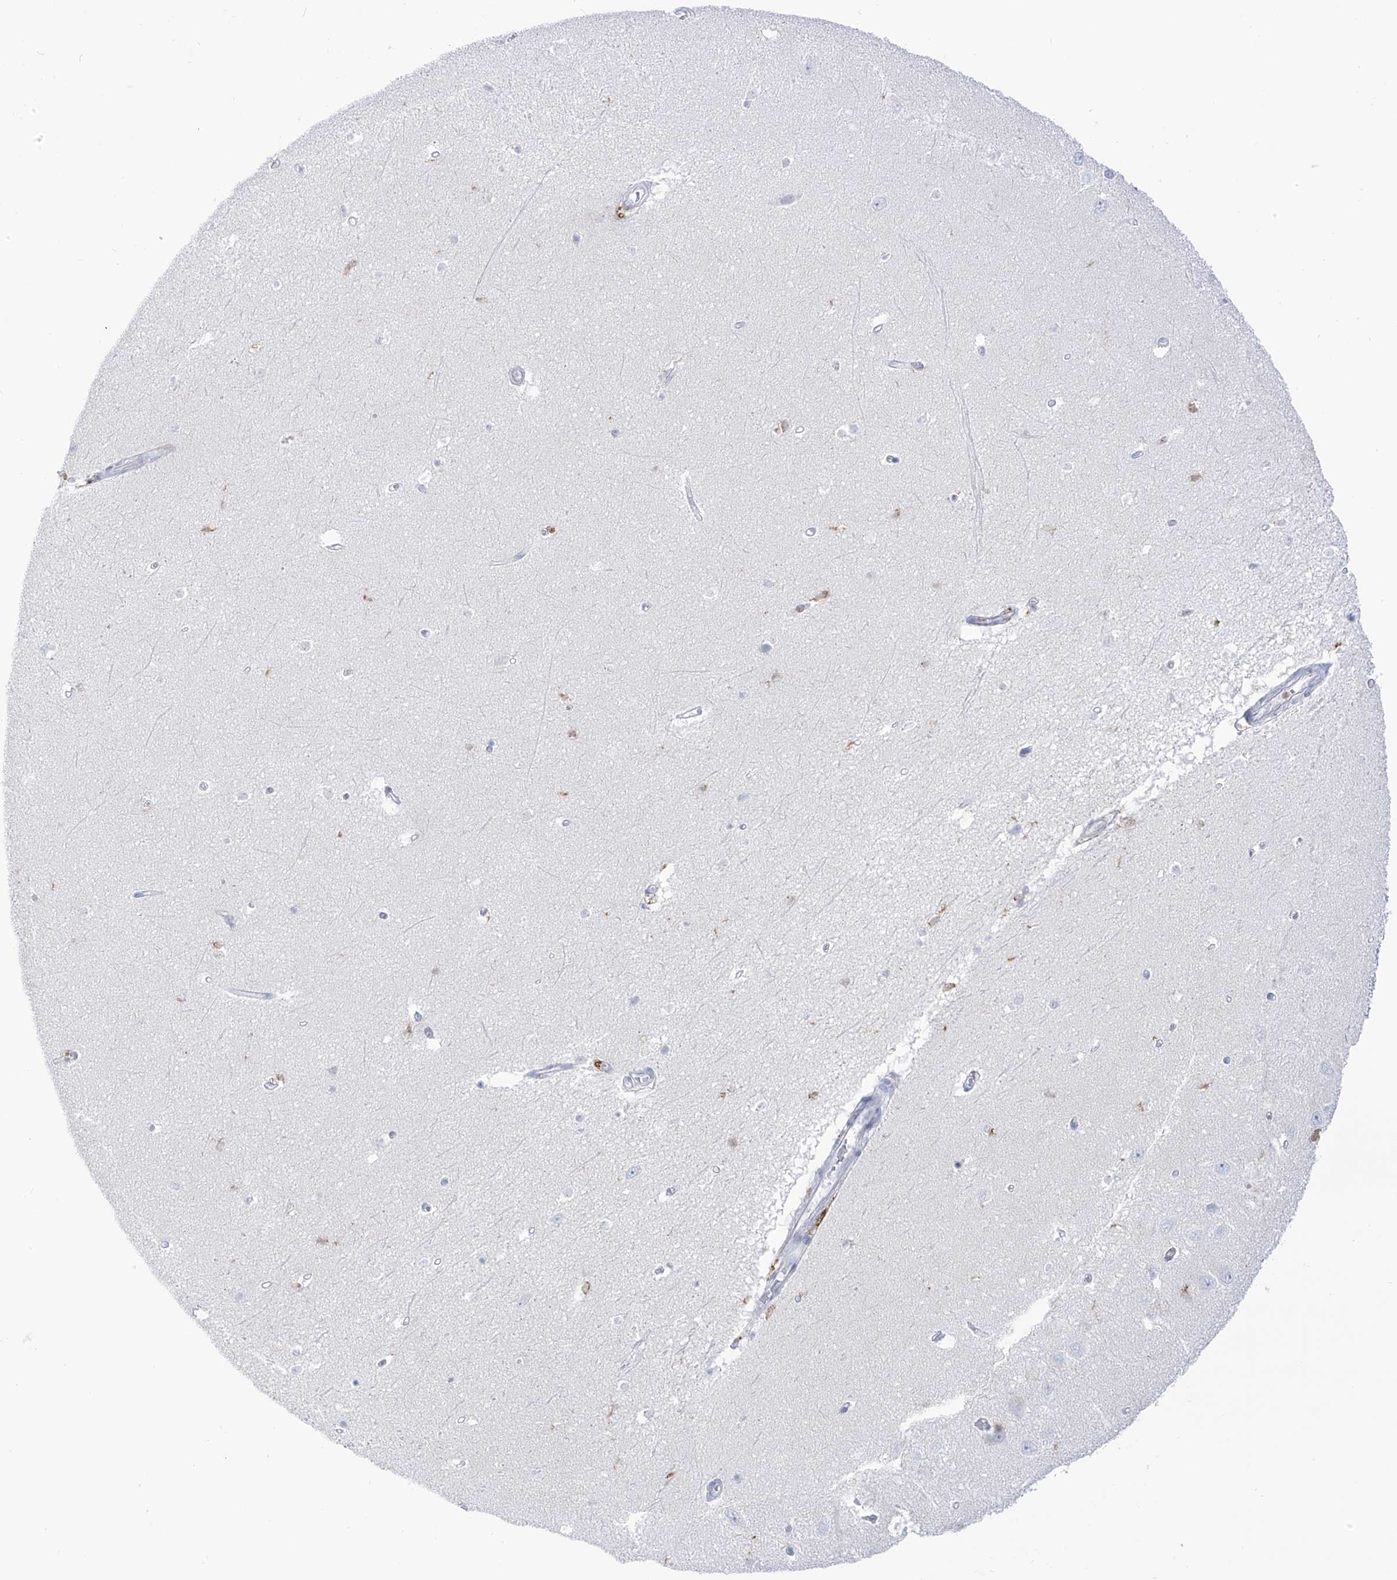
{"staining": {"intensity": "moderate", "quantity": "<25%", "location": "cytoplasmic/membranous"}, "tissue": "hippocampus", "cell_type": "Glial cells", "image_type": "normal", "snomed": [{"axis": "morphology", "description": "Normal tissue, NOS"}, {"axis": "topography", "description": "Hippocampus"}], "caption": "Unremarkable hippocampus shows moderate cytoplasmic/membranous expression in approximately <25% of glial cells, visualized by immunohistochemistry. (DAB (3,3'-diaminobenzidine) = brown stain, brightfield microscopy at high magnification).", "gene": "TBXAS1", "patient": {"sex": "female", "age": 64}}